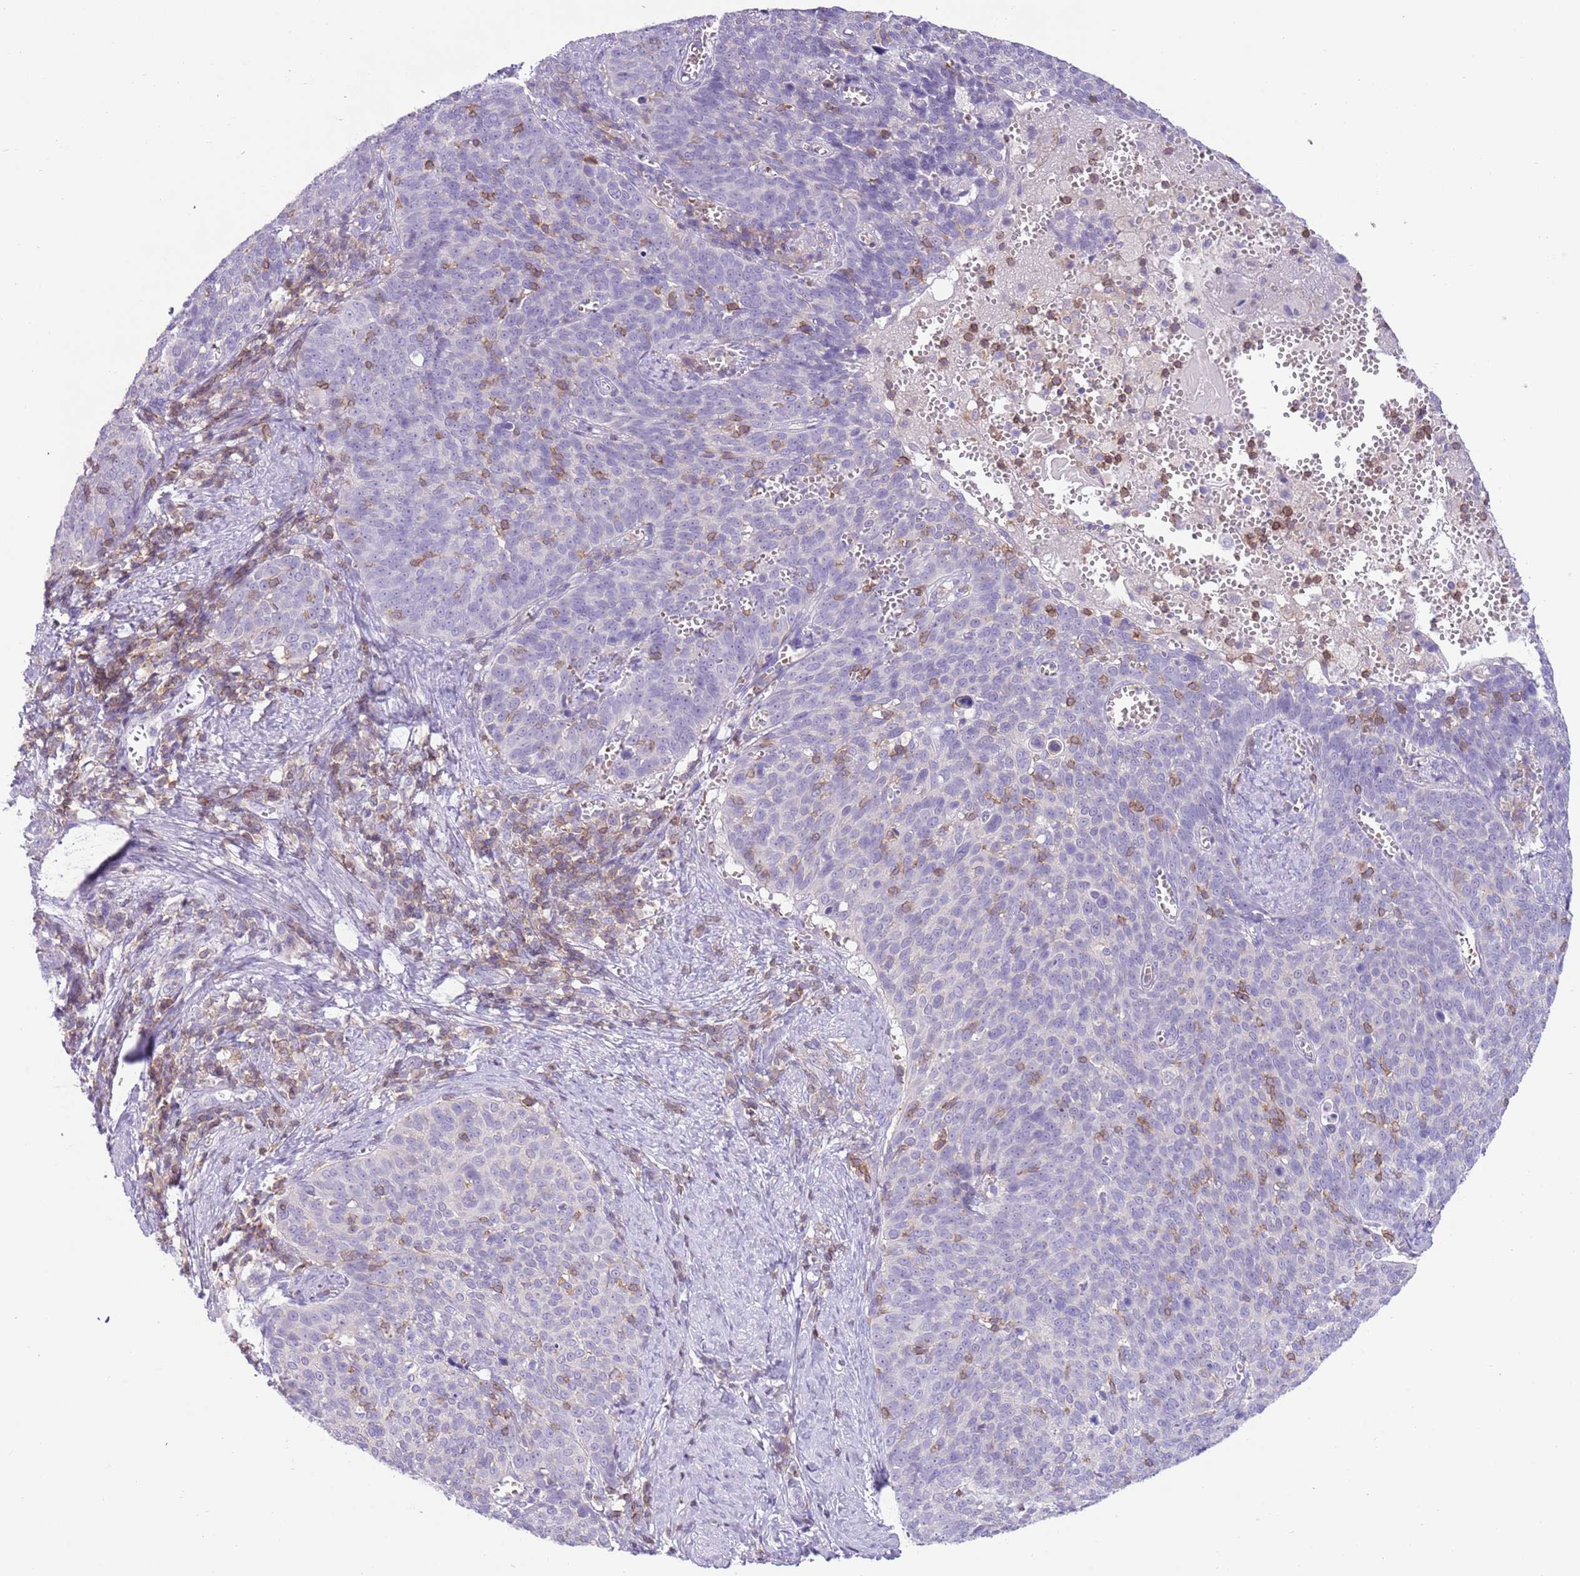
{"staining": {"intensity": "negative", "quantity": "none", "location": "none"}, "tissue": "cervical cancer", "cell_type": "Tumor cells", "image_type": "cancer", "snomed": [{"axis": "morphology", "description": "Normal tissue, NOS"}, {"axis": "morphology", "description": "Squamous cell carcinoma, NOS"}, {"axis": "topography", "description": "Cervix"}], "caption": "DAB (3,3'-diaminobenzidine) immunohistochemical staining of human cervical cancer (squamous cell carcinoma) displays no significant positivity in tumor cells. The staining was performed using DAB to visualize the protein expression in brown, while the nuclei were stained in blue with hematoxylin (Magnification: 20x).", "gene": "OR4Q3", "patient": {"sex": "female", "age": 39}}